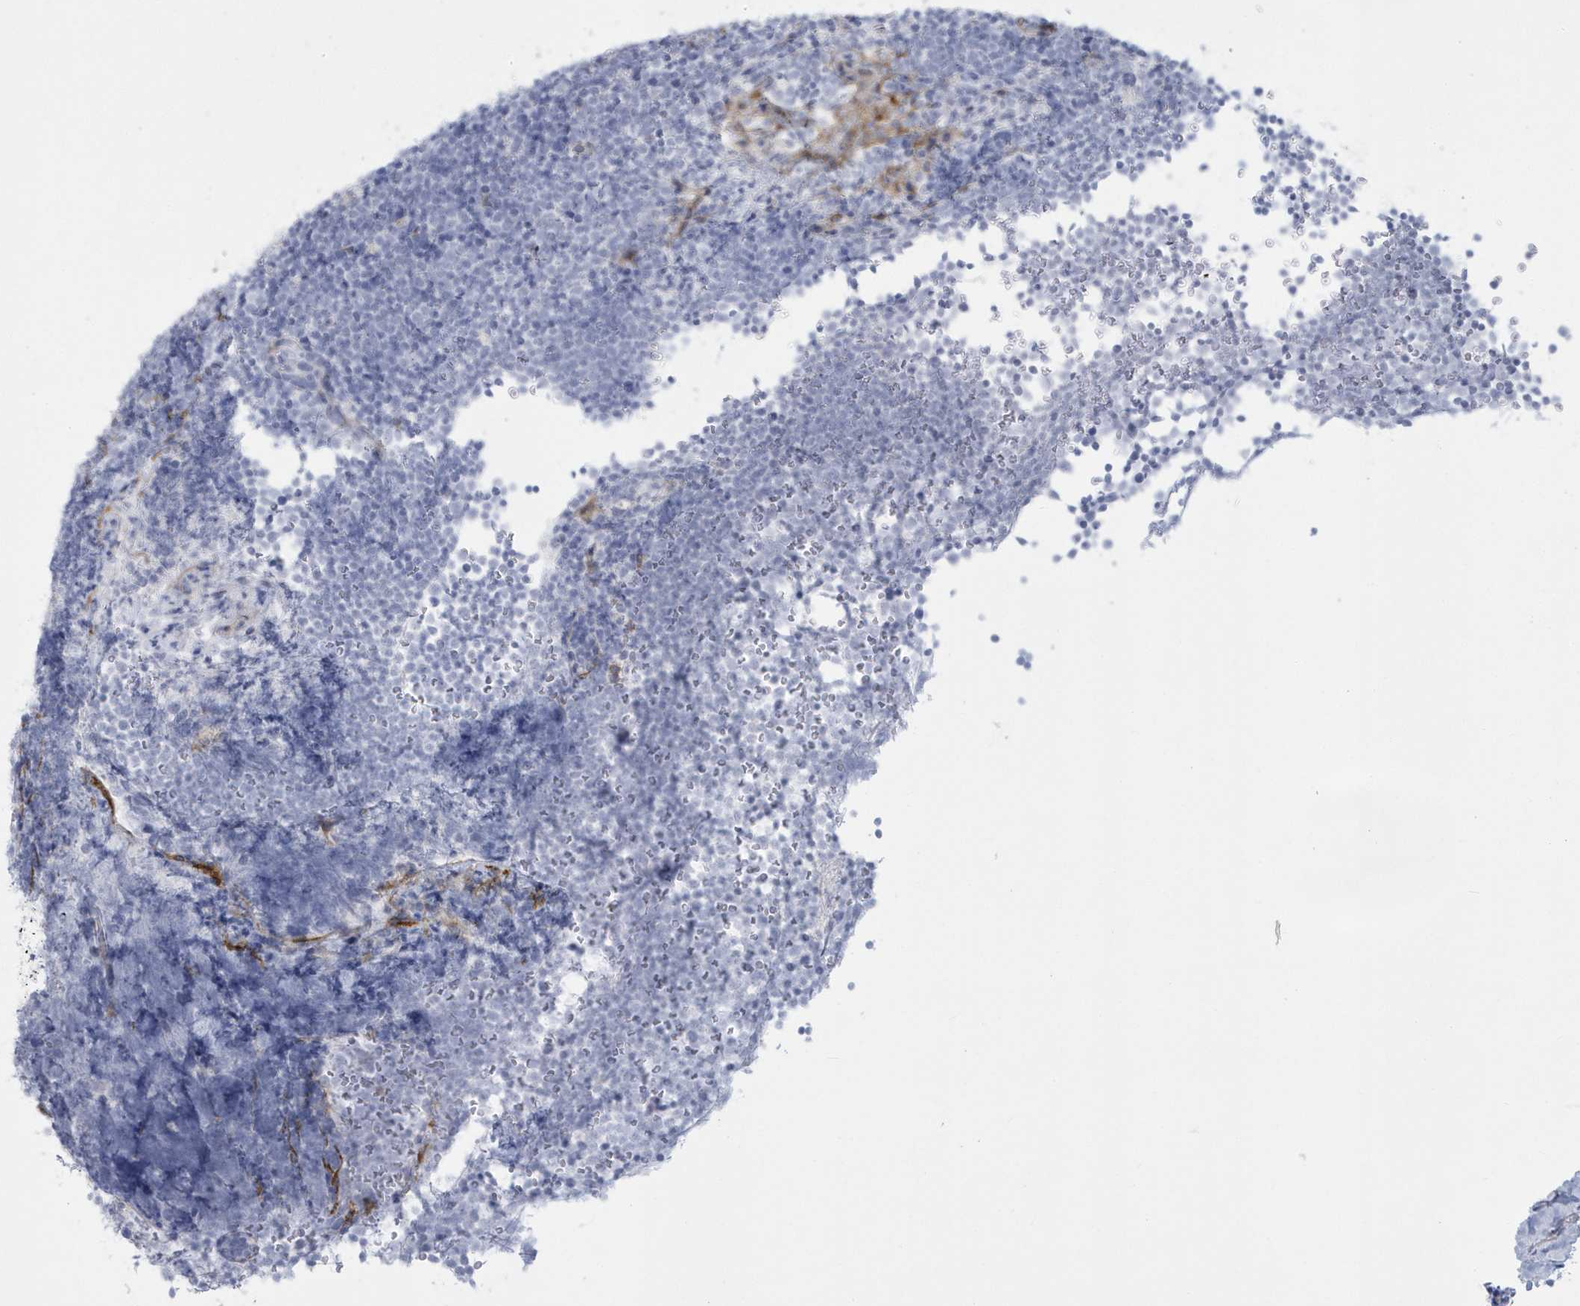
{"staining": {"intensity": "negative", "quantity": "none", "location": "none"}, "tissue": "lymphoma", "cell_type": "Tumor cells", "image_type": "cancer", "snomed": [{"axis": "morphology", "description": "Malignant lymphoma, non-Hodgkin's type, High grade"}, {"axis": "topography", "description": "Lymph node"}], "caption": "High power microscopy image of an IHC photomicrograph of malignant lymphoma, non-Hodgkin's type (high-grade), revealing no significant positivity in tumor cells.", "gene": "WDR27", "patient": {"sex": "male", "age": 13}}